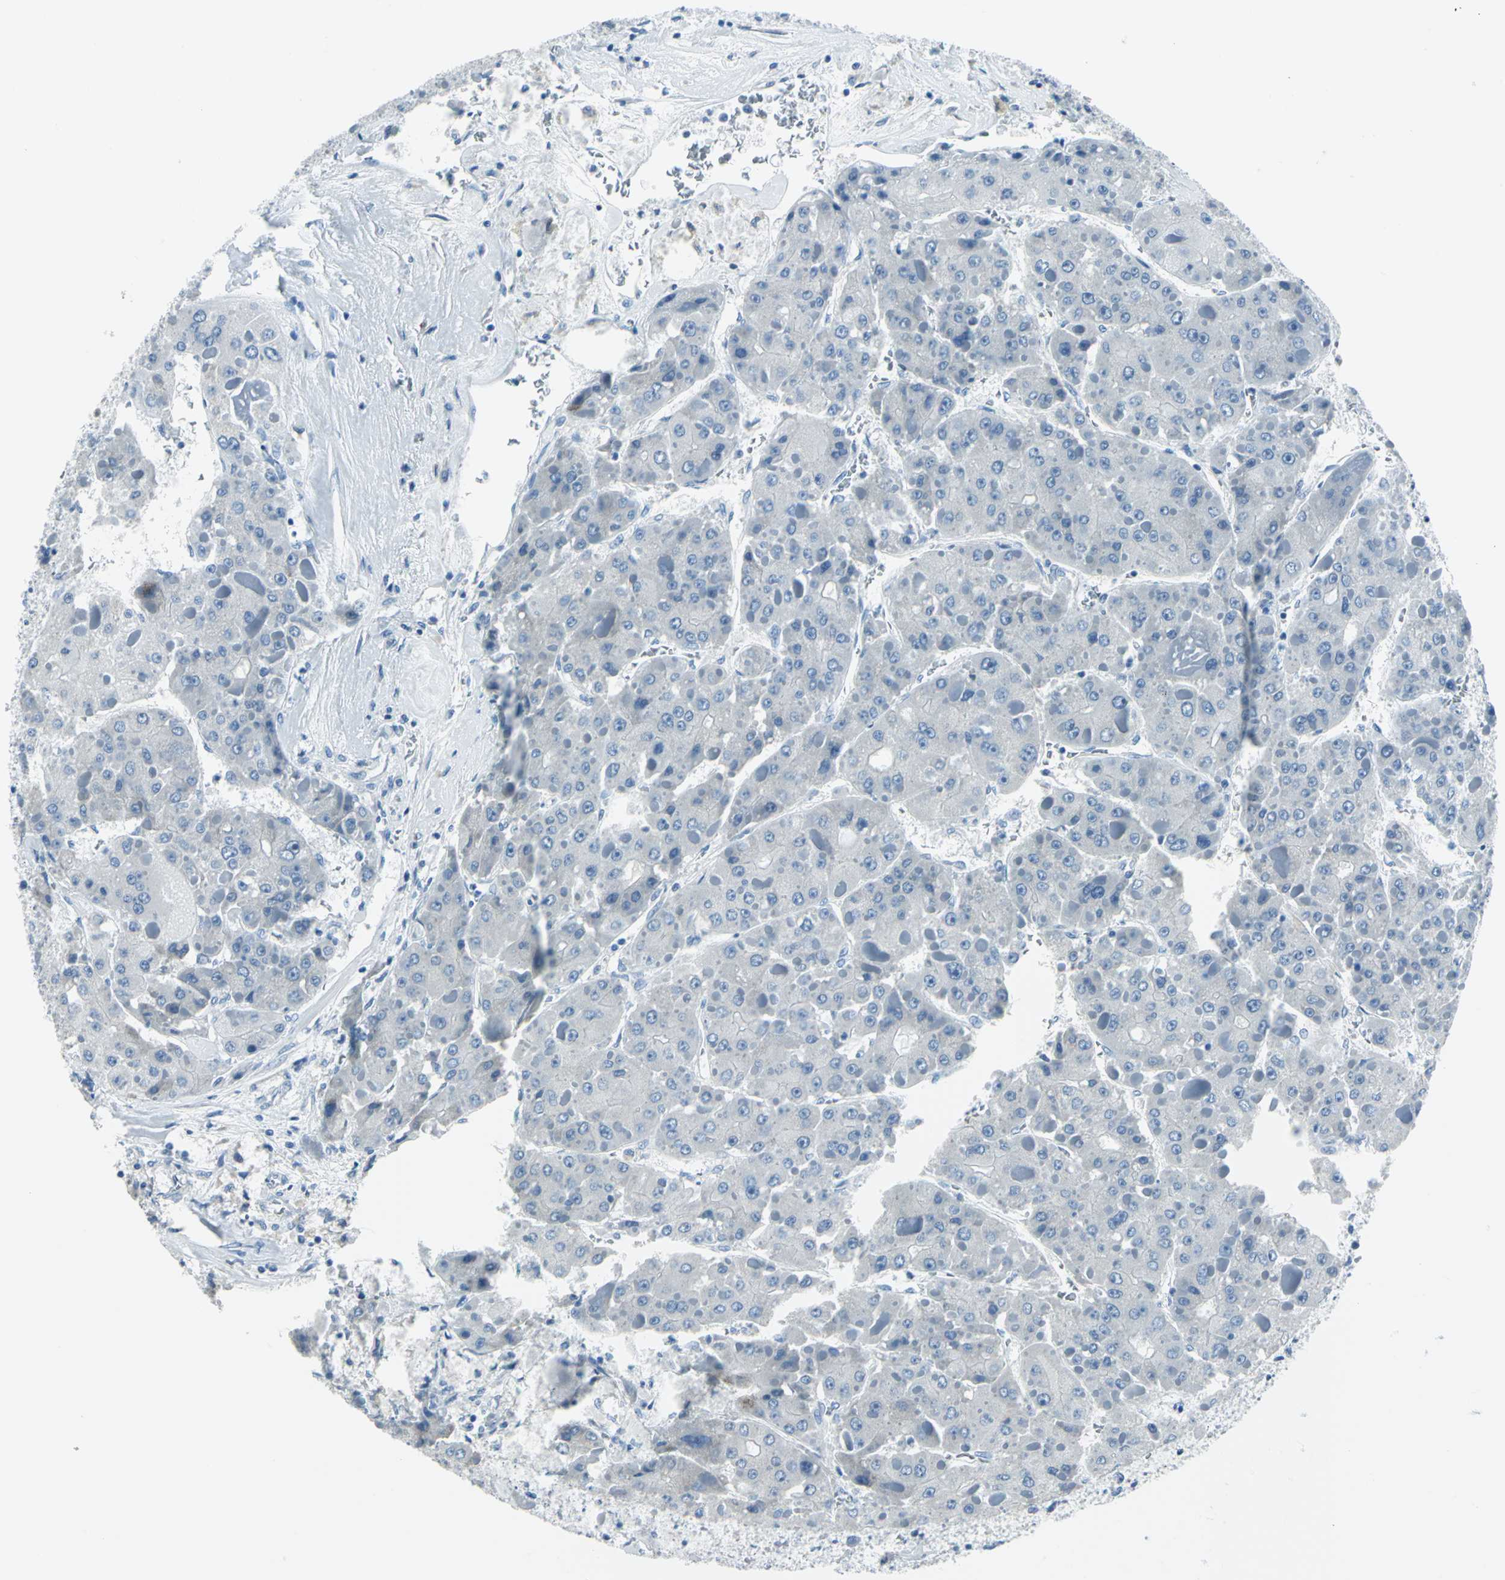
{"staining": {"intensity": "negative", "quantity": "none", "location": "none"}, "tissue": "liver cancer", "cell_type": "Tumor cells", "image_type": "cancer", "snomed": [{"axis": "morphology", "description": "Carcinoma, Hepatocellular, NOS"}, {"axis": "topography", "description": "Liver"}], "caption": "Protein analysis of liver hepatocellular carcinoma shows no significant staining in tumor cells.", "gene": "DNAI2", "patient": {"sex": "female", "age": 73}}